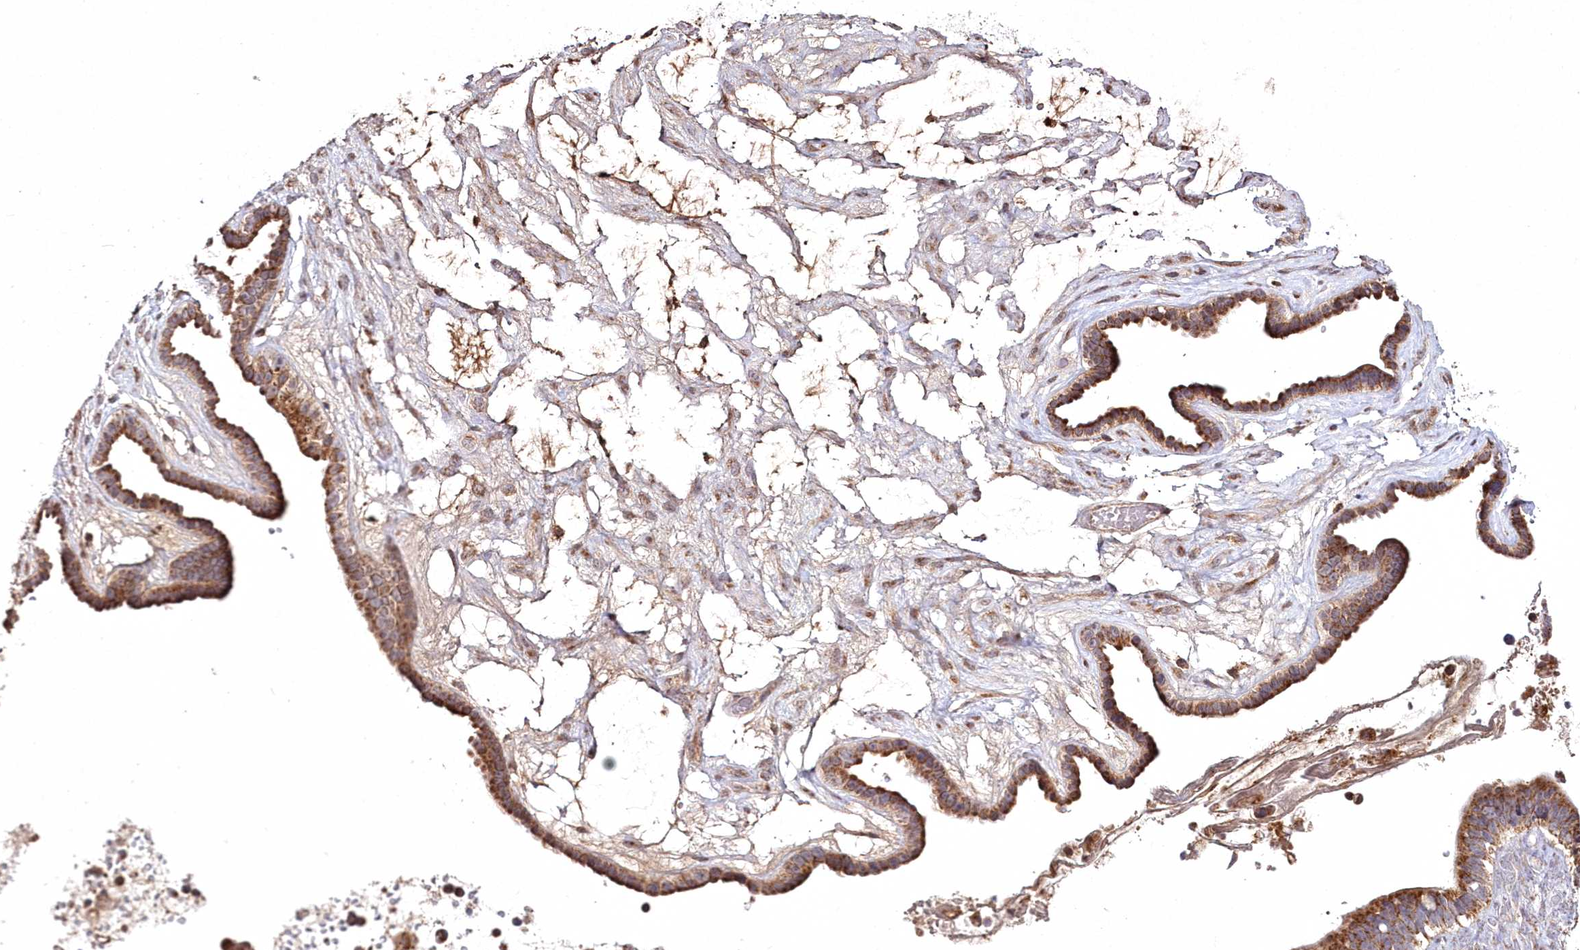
{"staining": {"intensity": "moderate", "quantity": ">75%", "location": "cytoplasmic/membranous"}, "tissue": "ovarian cancer", "cell_type": "Tumor cells", "image_type": "cancer", "snomed": [{"axis": "morphology", "description": "Cystadenocarcinoma, serous, NOS"}, {"axis": "topography", "description": "Ovary"}], "caption": "Ovarian cancer (serous cystadenocarcinoma) stained with DAB immunohistochemistry (IHC) exhibits medium levels of moderate cytoplasmic/membranous staining in about >75% of tumor cells.", "gene": "PEX13", "patient": {"sex": "female", "age": 56}}